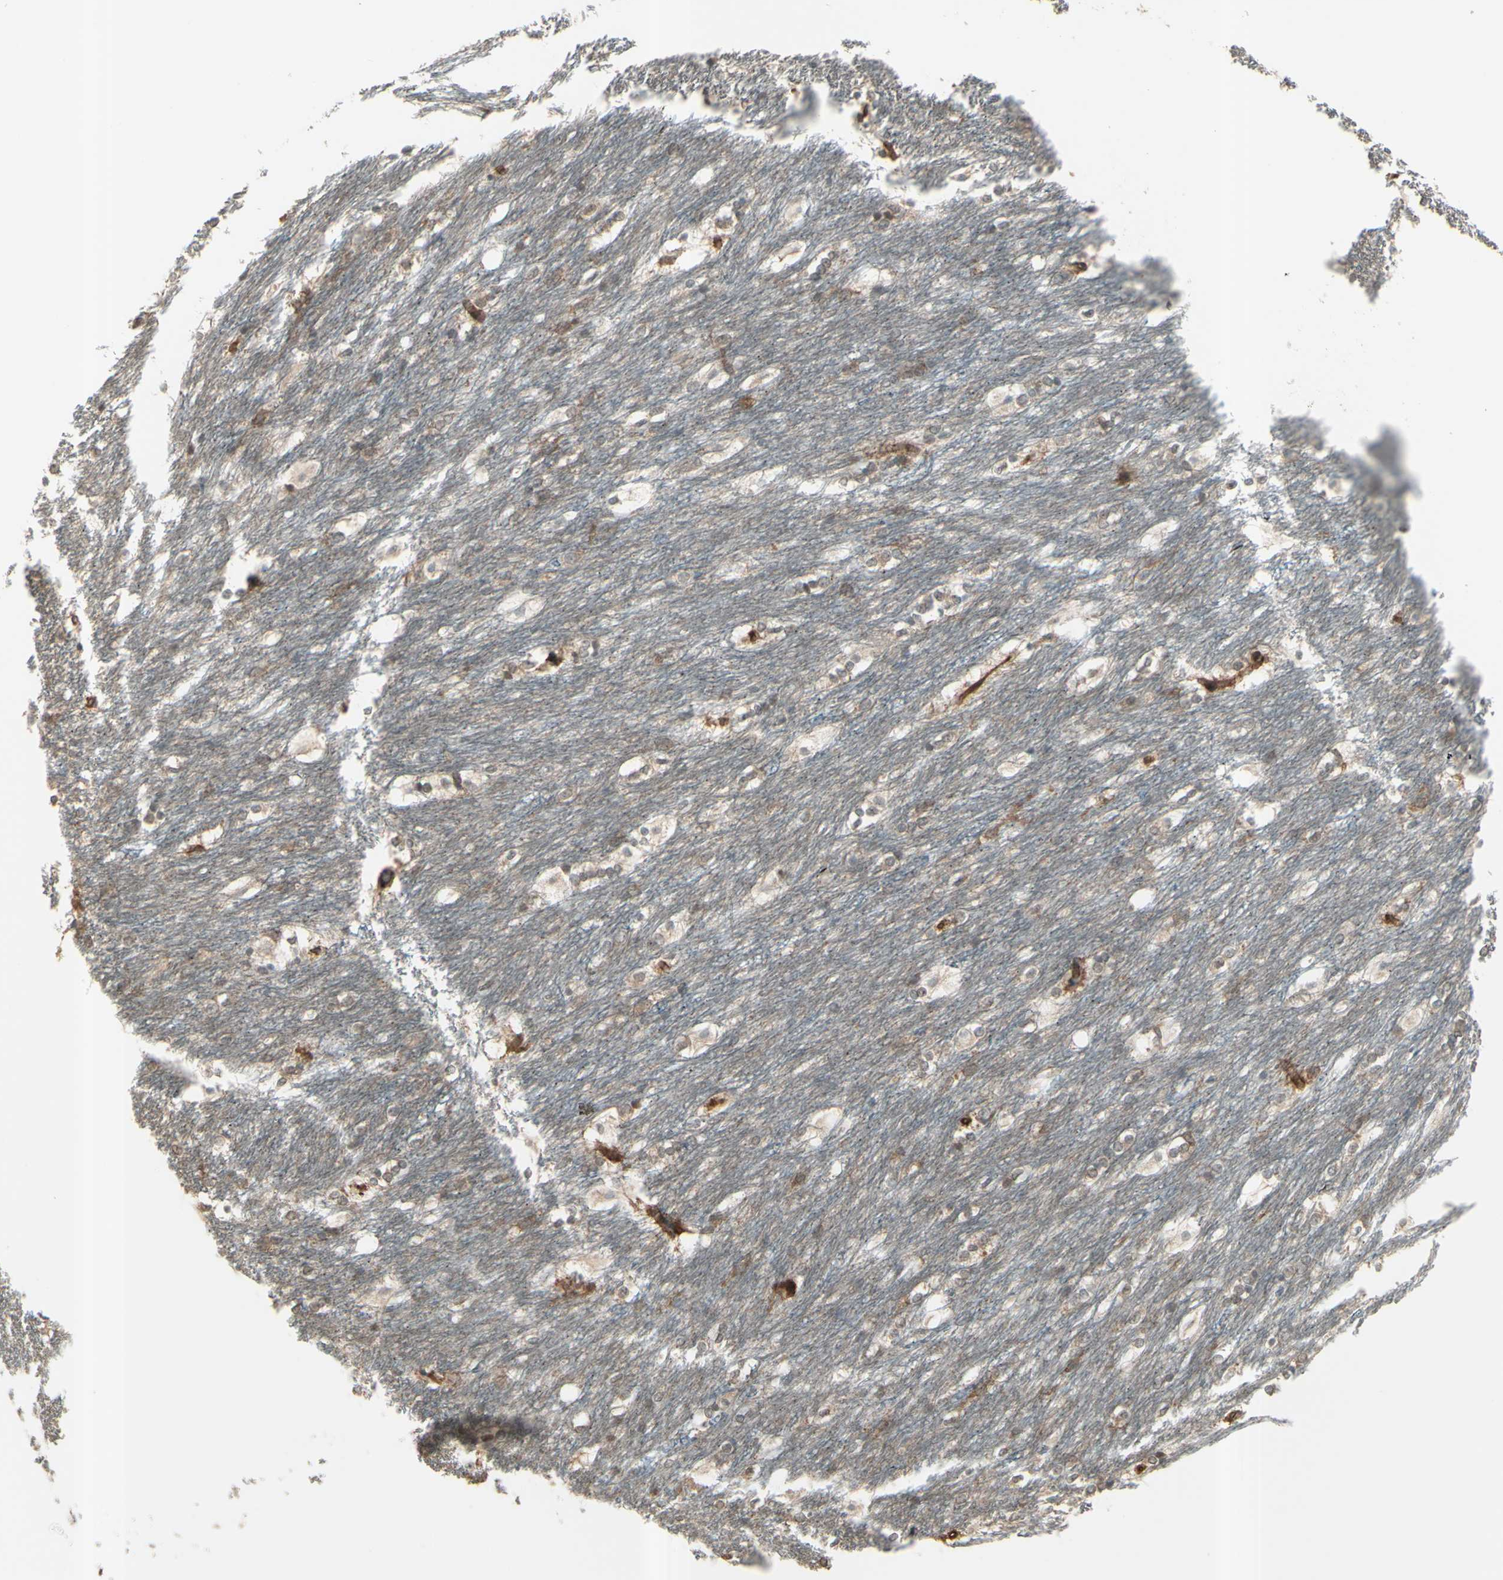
{"staining": {"intensity": "moderate", "quantity": "<25%", "location": "cytoplasmic/membranous"}, "tissue": "caudate", "cell_type": "Glial cells", "image_type": "normal", "snomed": [{"axis": "morphology", "description": "Normal tissue, NOS"}, {"axis": "topography", "description": "Lateral ventricle wall"}], "caption": "Immunohistochemical staining of unremarkable human caudate shows moderate cytoplasmic/membranous protein positivity in about <25% of glial cells. Using DAB (brown) and hematoxylin (blue) stains, captured at high magnification using brightfield microscopy.", "gene": "FXYD5", "patient": {"sex": "female", "age": 19}}